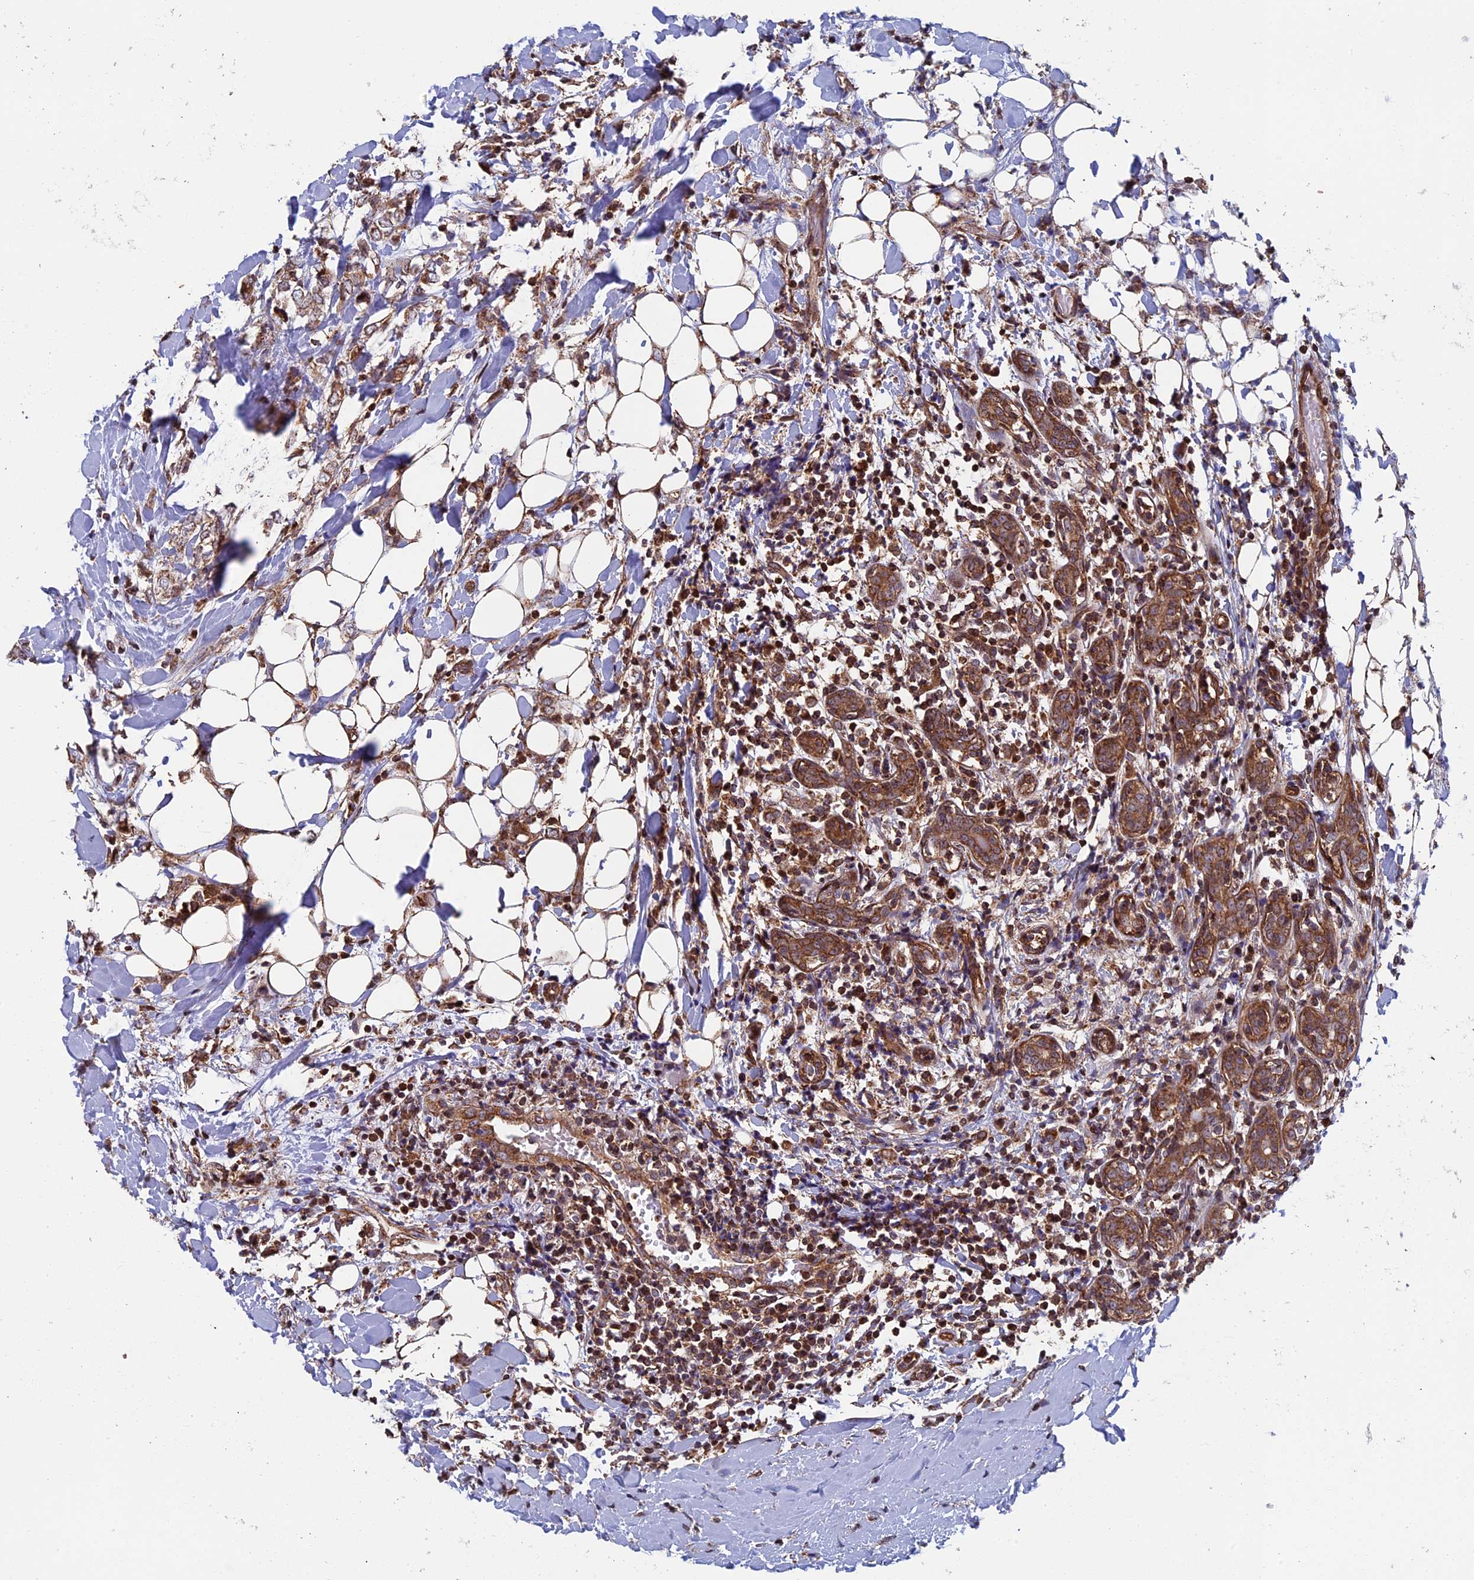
{"staining": {"intensity": "moderate", "quantity": ">75%", "location": "cytoplasmic/membranous"}, "tissue": "breast cancer", "cell_type": "Tumor cells", "image_type": "cancer", "snomed": [{"axis": "morphology", "description": "Normal tissue, NOS"}, {"axis": "morphology", "description": "Lobular carcinoma"}, {"axis": "topography", "description": "Breast"}], "caption": "Immunohistochemistry (IHC) (DAB) staining of human lobular carcinoma (breast) shows moderate cytoplasmic/membranous protein staining in approximately >75% of tumor cells. The staining is performed using DAB brown chromogen to label protein expression. The nuclei are counter-stained blue using hematoxylin.", "gene": "CCDC8", "patient": {"sex": "female", "age": 47}}